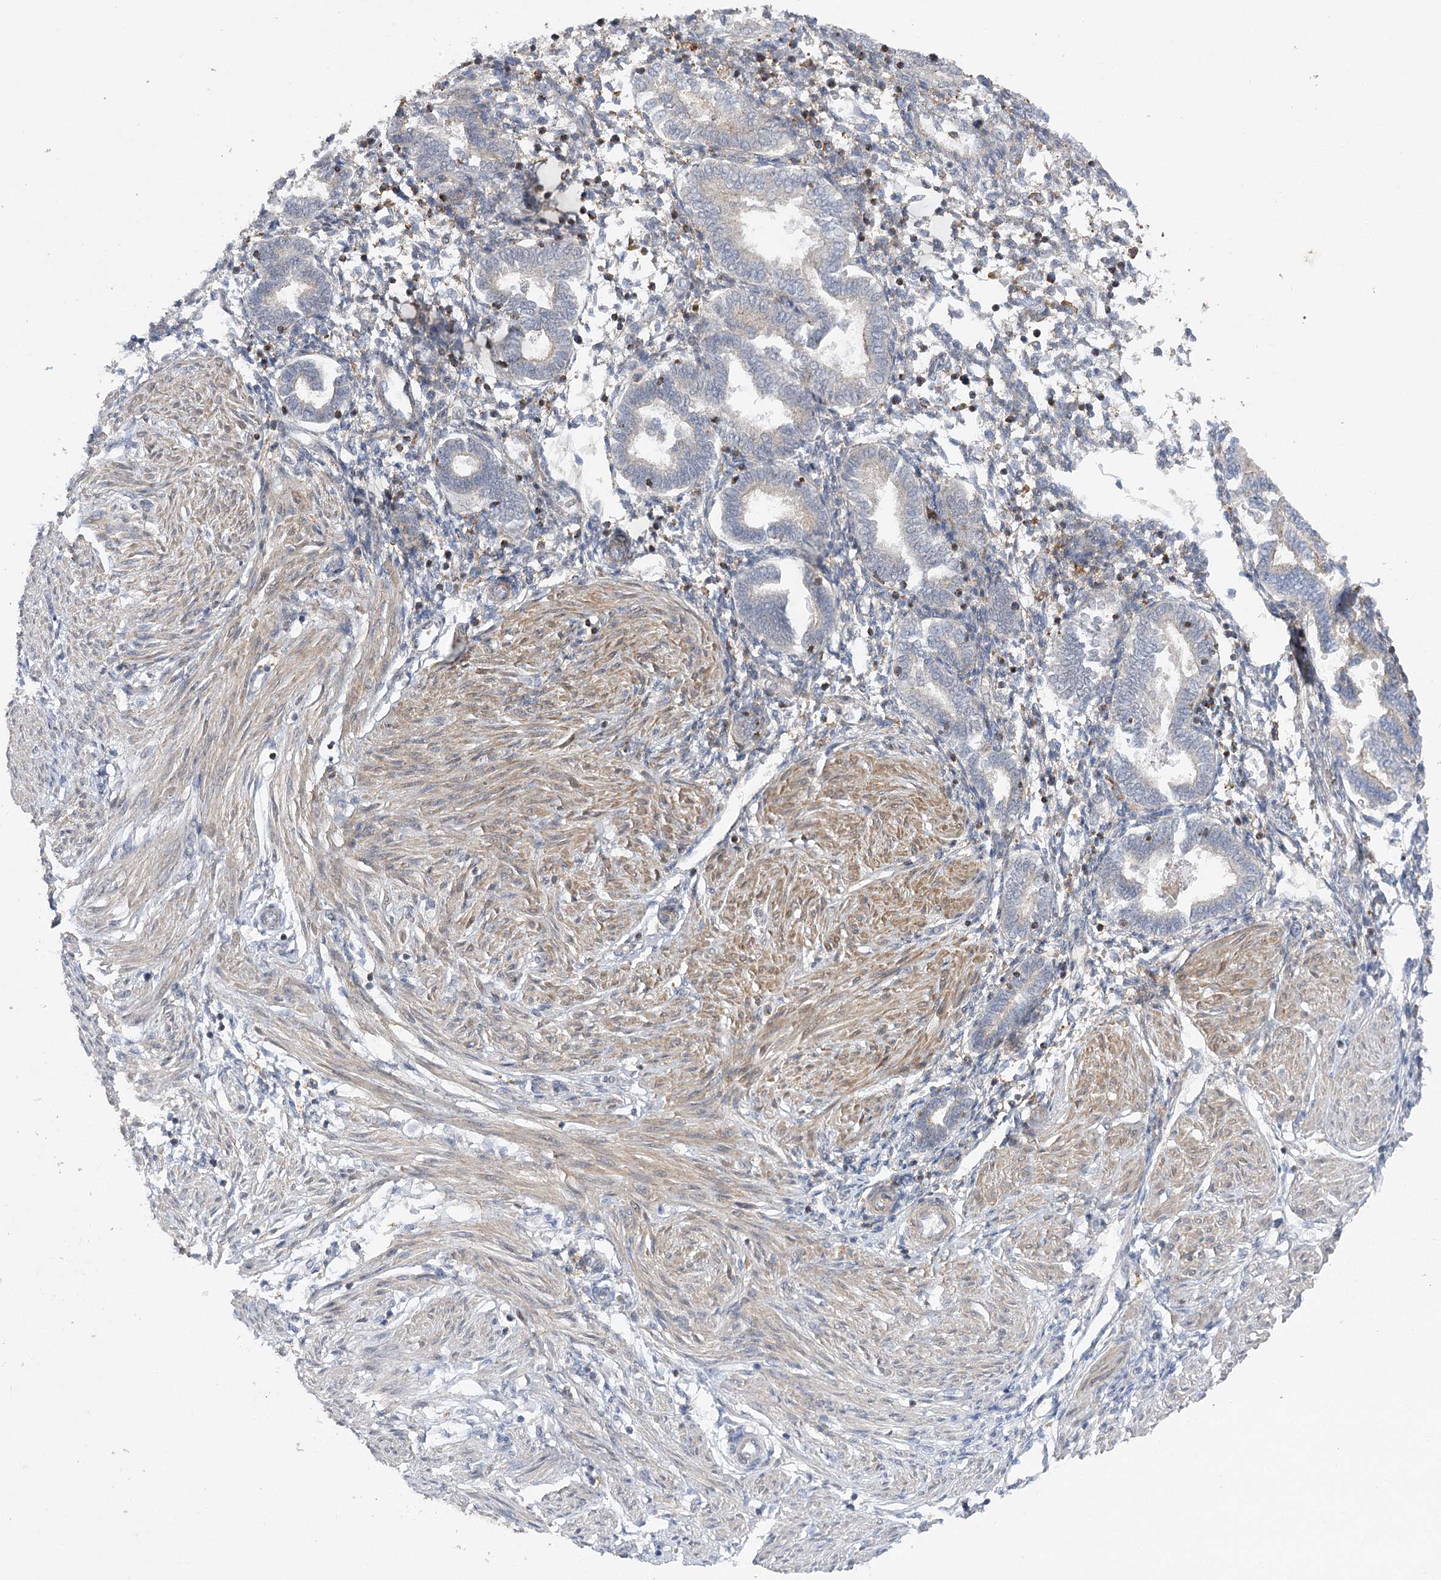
{"staining": {"intensity": "negative", "quantity": "none", "location": "none"}, "tissue": "endometrium", "cell_type": "Cells in endometrial stroma", "image_type": "normal", "snomed": [{"axis": "morphology", "description": "Normal tissue, NOS"}, {"axis": "topography", "description": "Endometrium"}], "caption": "The photomicrograph displays no staining of cells in endometrial stroma in normal endometrium. (DAB IHC visualized using brightfield microscopy, high magnification).", "gene": "OBSL1", "patient": {"sex": "female", "age": 53}}